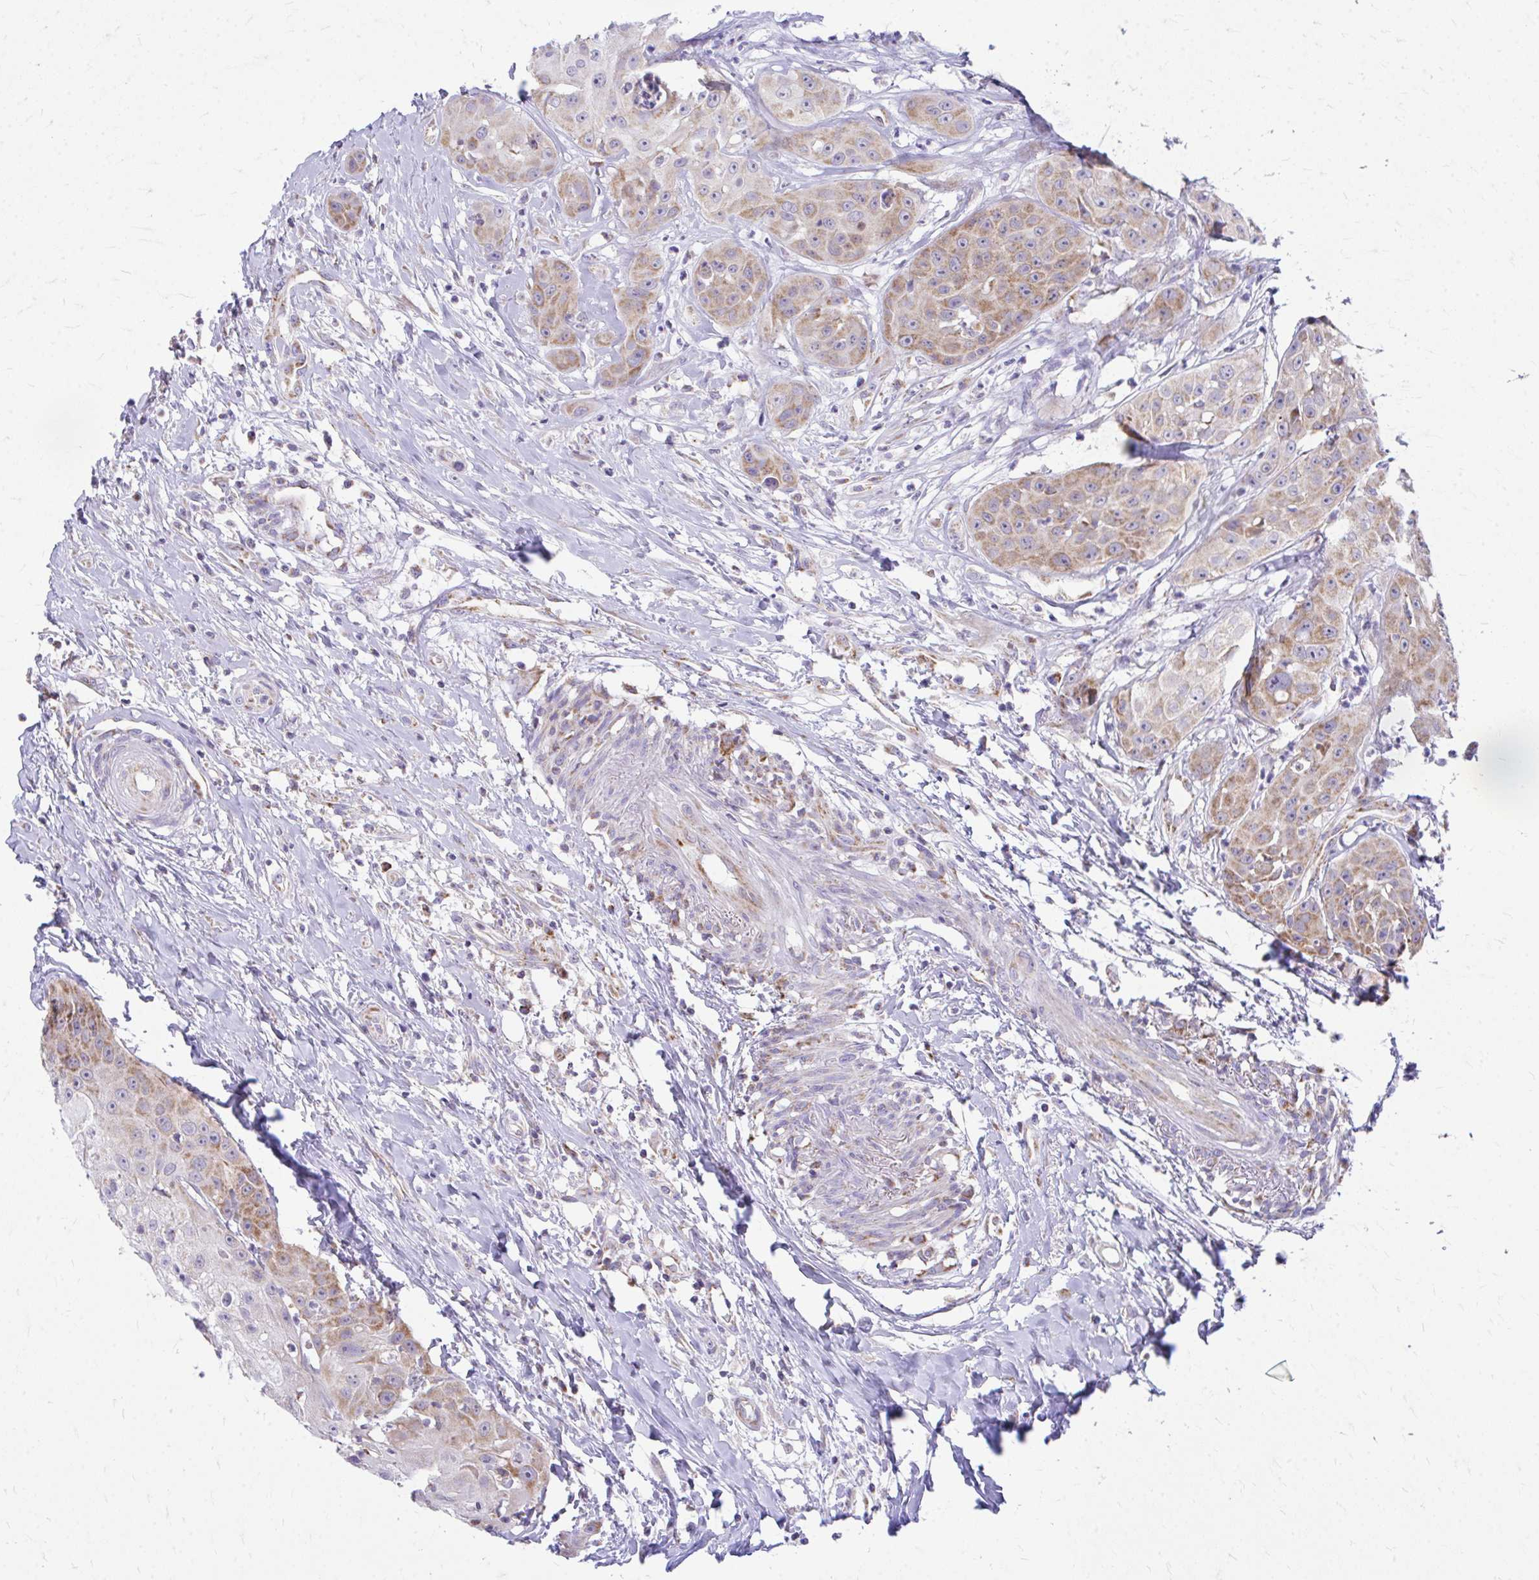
{"staining": {"intensity": "moderate", "quantity": ">75%", "location": "cytoplasmic/membranous"}, "tissue": "head and neck cancer", "cell_type": "Tumor cells", "image_type": "cancer", "snomed": [{"axis": "morphology", "description": "Squamous cell carcinoma, NOS"}, {"axis": "topography", "description": "Head-Neck"}], "caption": "About >75% of tumor cells in human head and neck cancer (squamous cell carcinoma) demonstrate moderate cytoplasmic/membranous protein staining as visualized by brown immunohistochemical staining.", "gene": "MRPL19", "patient": {"sex": "male", "age": 83}}